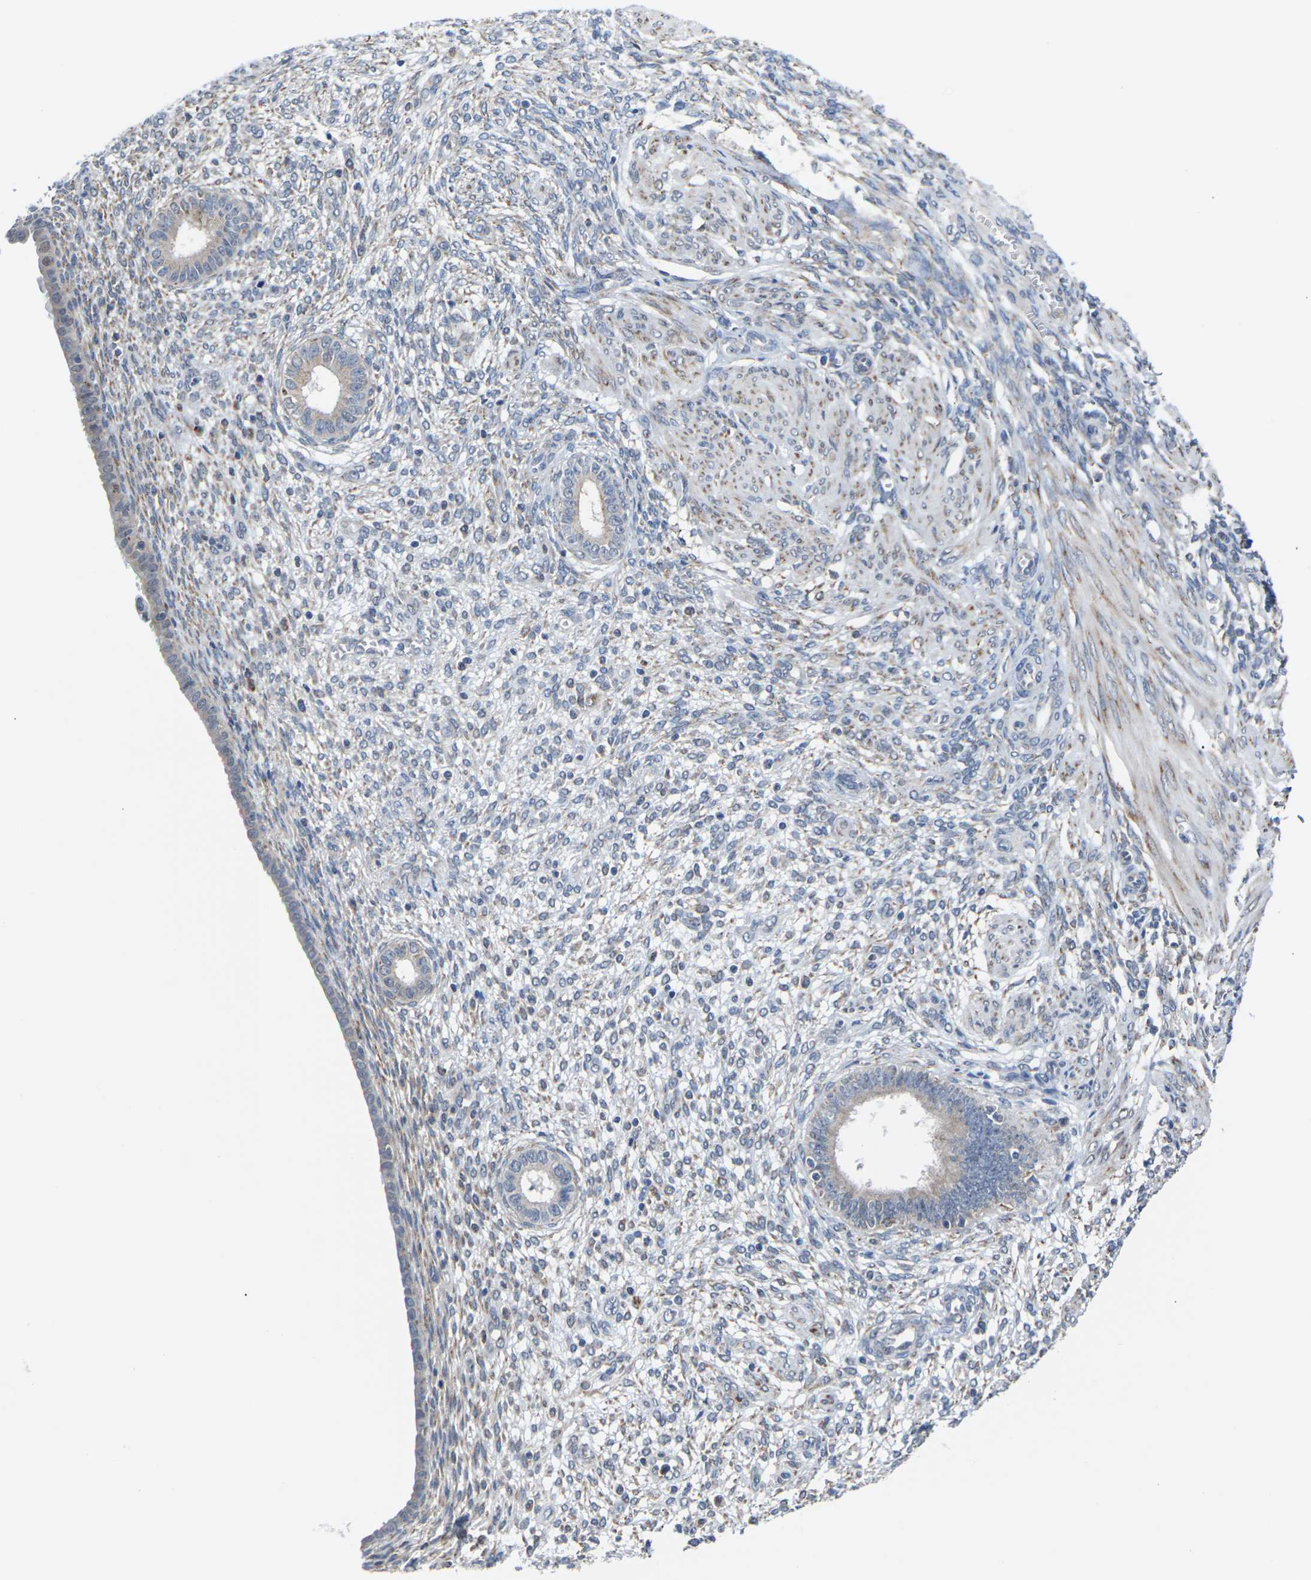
{"staining": {"intensity": "negative", "quantity": "none", "location": "none"}, "tissue": "endometrium", "cell_type": "Cells in endometrial stroma", "image_type": "normal", "snomed": [{"axis": "morphology", "description": "Normal tissue, NOS"}, {"axis": "topography", "description": "Endometrium"}], "caption": "IHC of normal human endometrium shows no expression in cells in endometrial stroma.", "gene": "PDZK1IP1", "patient": {"sex": "female", "age": 72}}